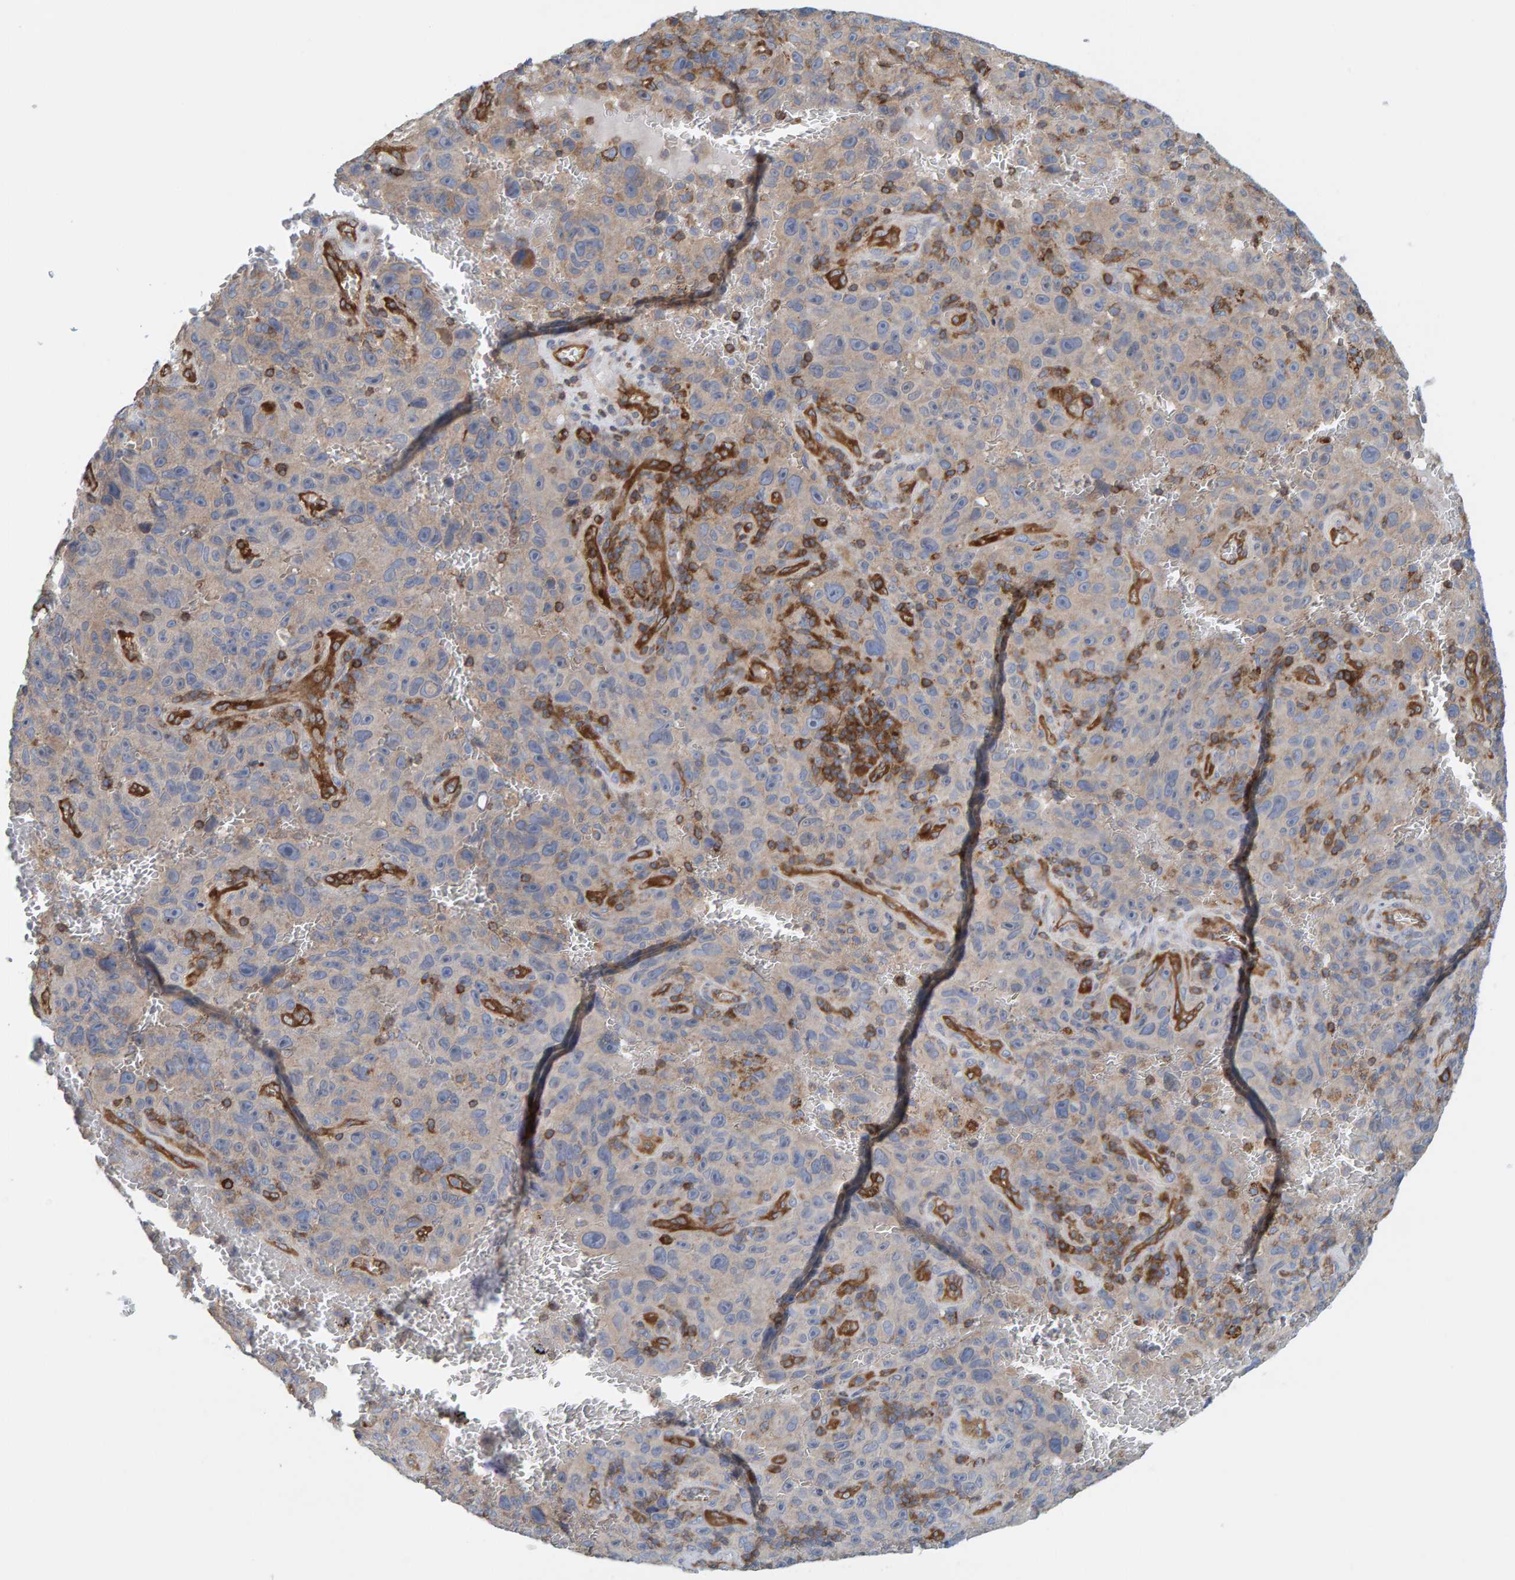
{"staining": {"intensity": "weak", "quantity": ">75%", "location": "cytoplasmic/membranous"}, "tissue": "melanoma", "cell_type": "Tumor cells", "image_type": "cancer", "snomed": [{"axis": "morphology", "description": "Malignant melanoma, NOS"}, {"axis": "topography", "description": "Skin"}], "caption": "Approximately >75% of tumor cells in melanoma reveal weak cytoplasmic/membranous protein positivity as visualized by brown immunohistochemical staining.", "gene": "PRKD2", "patient": {"sex": "female", "age": 82}}